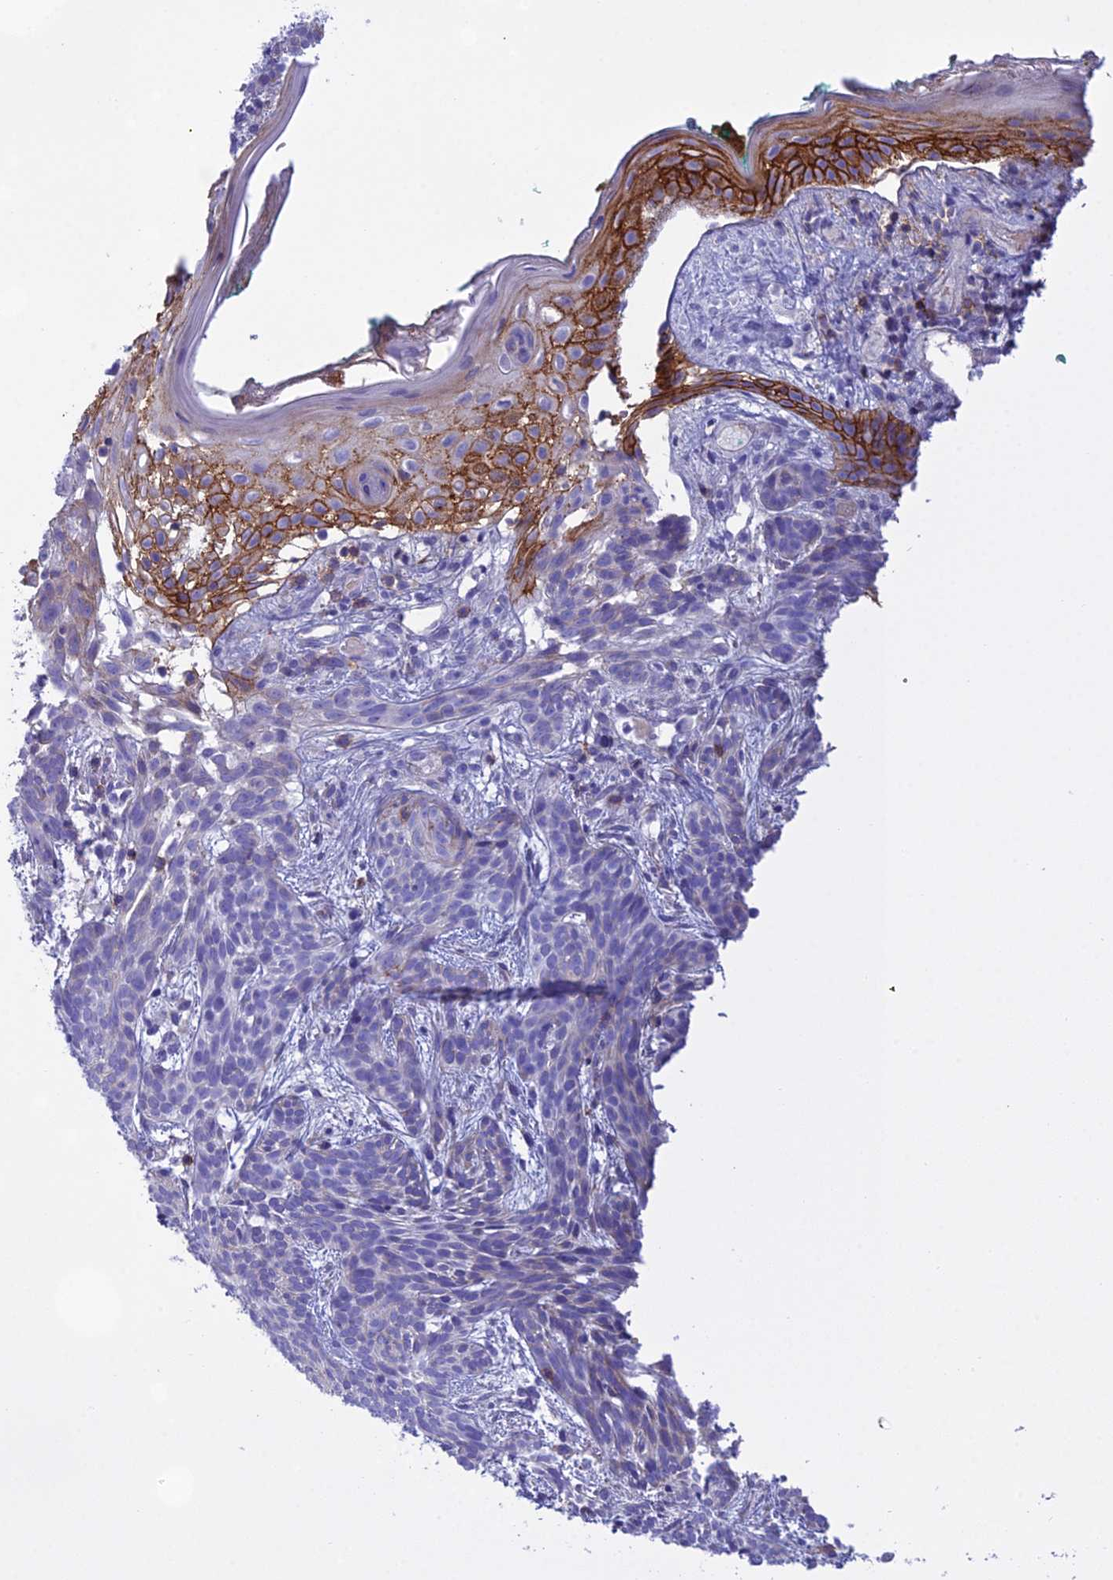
{"staining": {"intensity": "negative", "quantity": "none", "location": "none"}, "tissue": "skin cancer", "cell_type": "Tumor cells", "image_type": "cancer", "snomed": [{"axis": "morphology", "description": "Basal cell carcinoma"}, {"axis": "topography", "description": "Skin"}], "caption": "An immunohistochemistry histopathology image of skin basal cell carcinoma is shown. There is no staining in tumor cells of skin basal cell carcinoma.", "gene": "OR1Q1", "patient": {"sex": "female", "age": 81}}